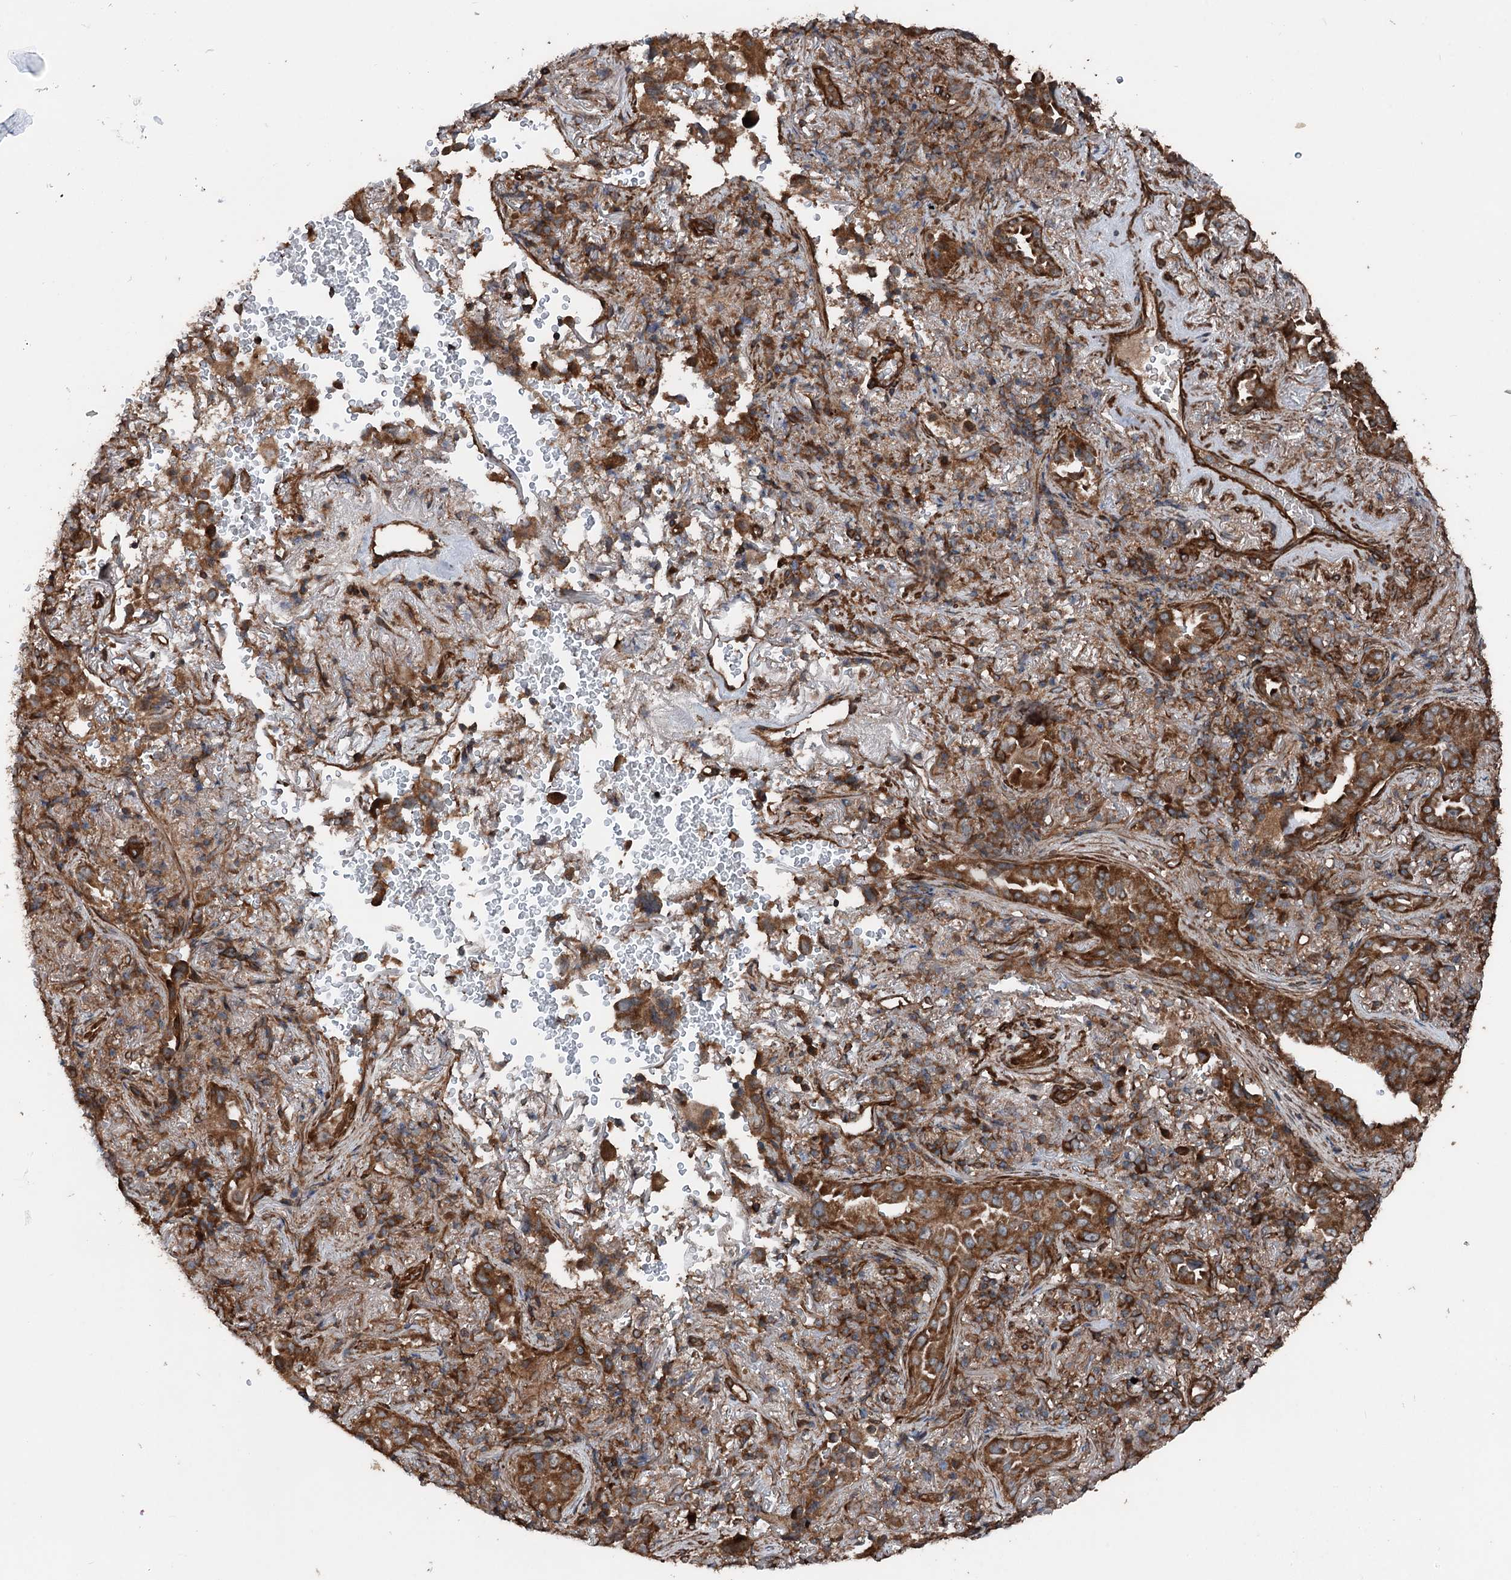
{"staining": {"intensity": "moderate", "quantity": ">75%", "location": "cytoplasmic/membranous"}, "tissue": "lung cancer", "cell_type": "Tumor cells", "image_type": "cancer", "snomed": [{"axis": "morphology", "description": "Adenocarcinoma, NOS"}, {"axis": "topography", "description": "Lung"}], "caption": "Human lung cancer (adenocarcinoma) stained with a brown dye exhibits moderate cytoplasmic/membranous positive expression in approximately >75% of tumor cells.", "gene": "RNF214", "patient": {"sex": "female", "age": 69}}